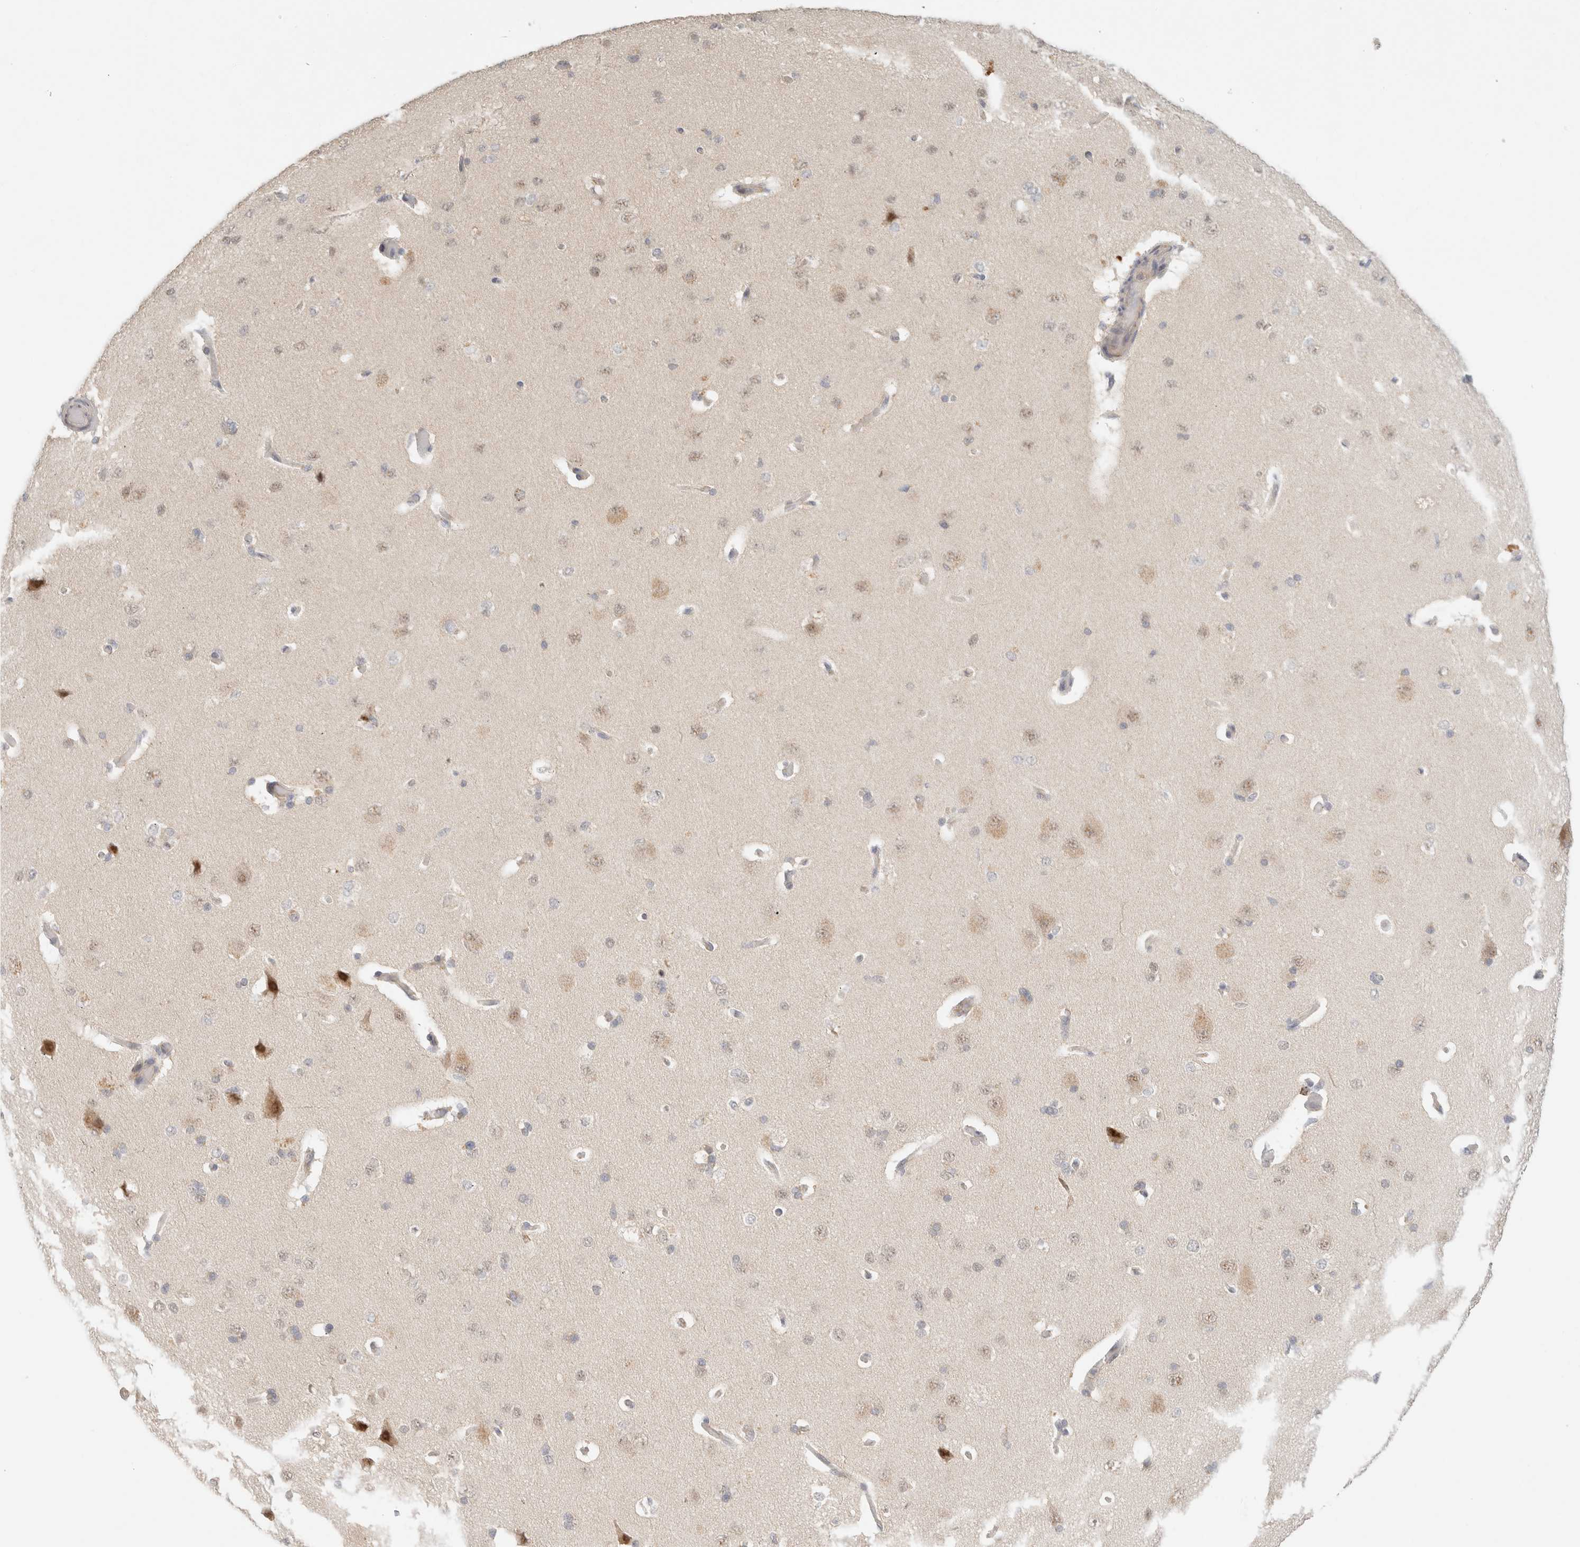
{"staining": {"intensity": "negative", "quantity": "none", "location": "none"}, "tissue": "cerebral cortex", "cell_type": "Endothelial cells", "image_type": "normal", "snomed": [{"axis": "morphology", "description": "Normal tissue, NOS"}, {"axis": "topography", "description": "Cerebral cortex"}], "caption": "A high-resolution photomicrograph shows immunohistochemistry (IHC) staining of normal cerebral cortex, which shows no significant positivity in endothelial cells.", "gene": "MRM3", "patient": {"sex": "male", "age": 62}}